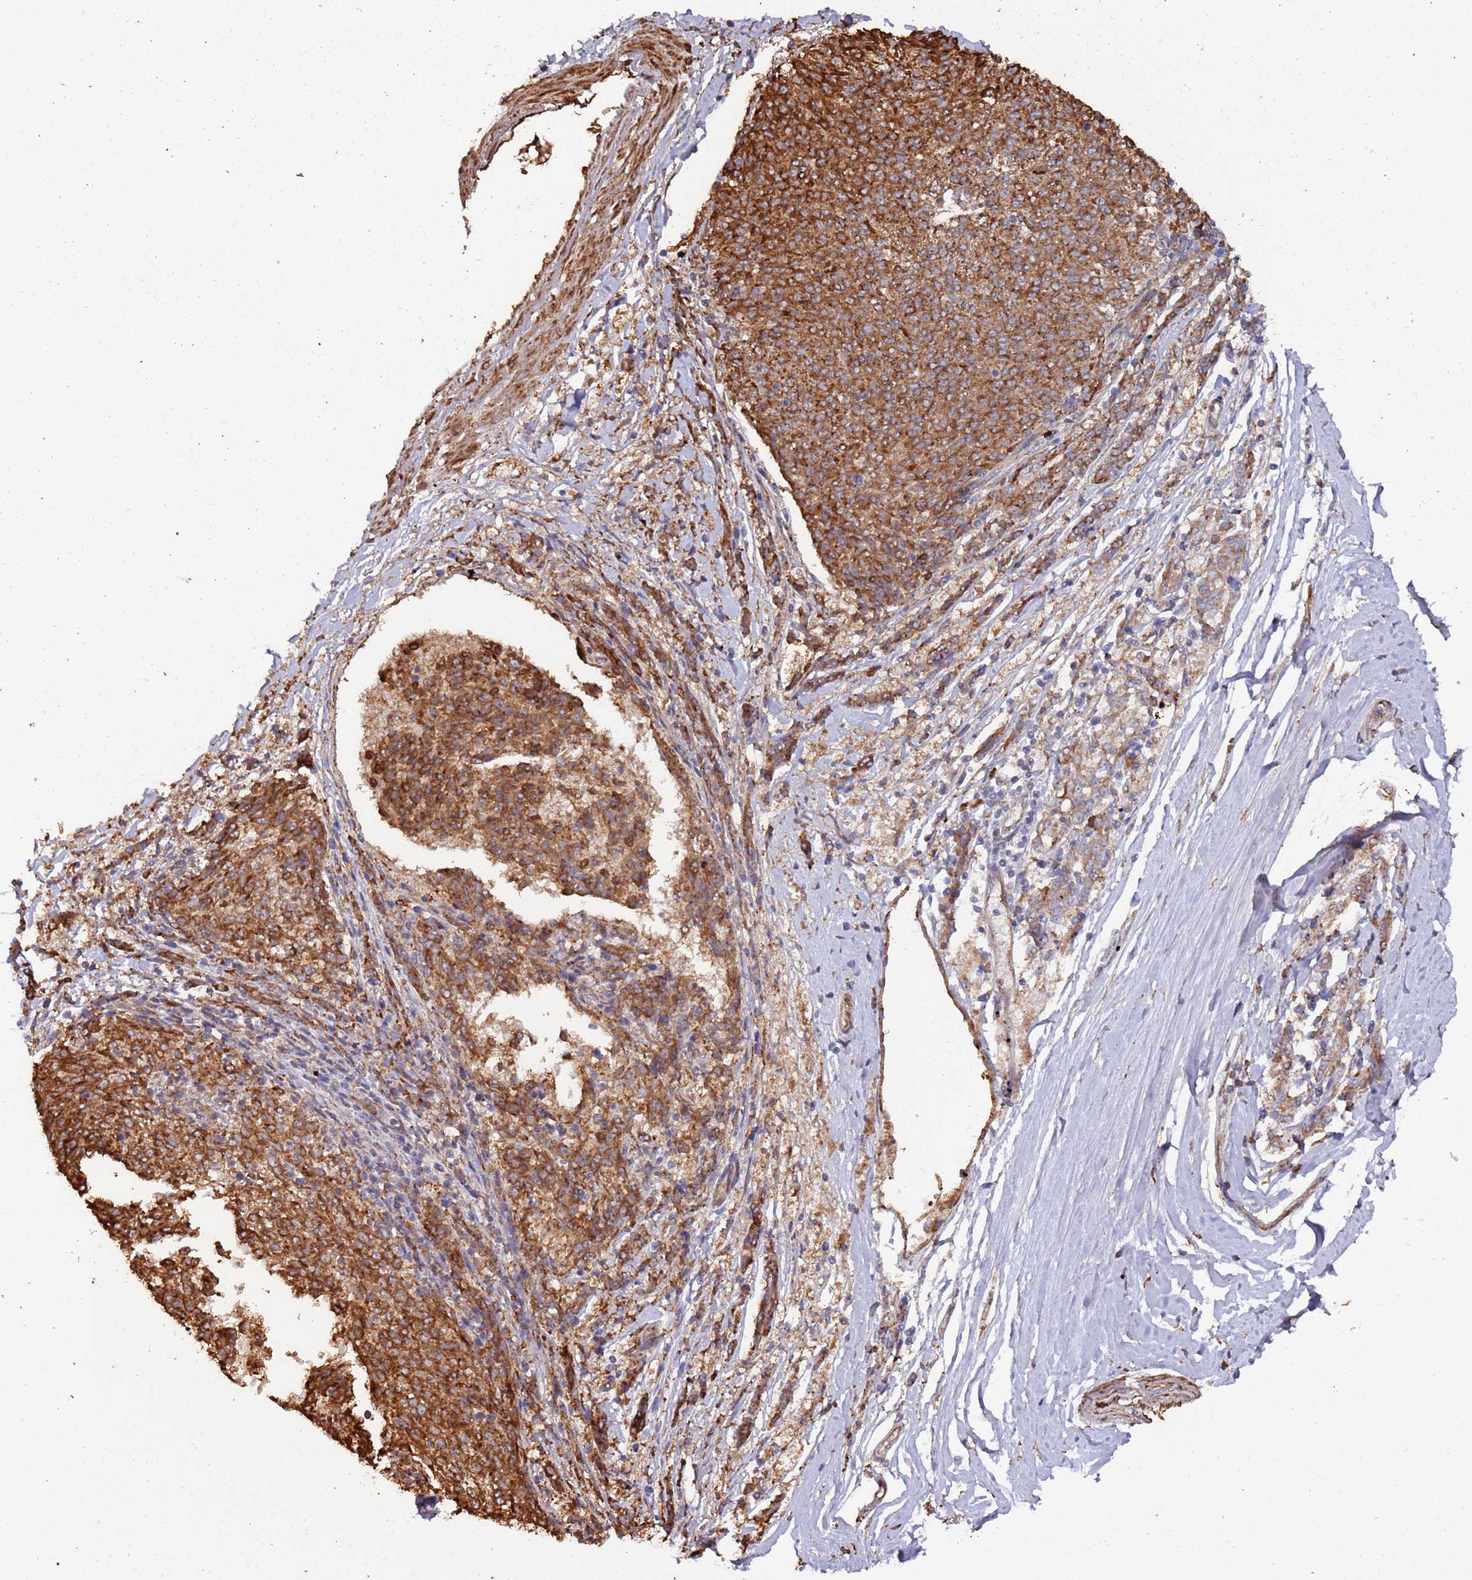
{"staining": {"intensity": "strong", "quantity": ">75%", "location": "cytoplasmic/membranous"}, "tissue": "melanoma", "cell_type": "Tumor cells", "image_type": "cancer", "snomed": [{"axis": "morphology", "description": "Malignant melanoma, NOS"}, {"axis": "topography", "description": "Skin"}], "caption": "The immunohistochemical stain shows strong cytoplasmic/membranous expression in tumor cells of malignant melanoma tissue.", "gene": "LACC1", "patient": {"sex": "female", "age": 72}}